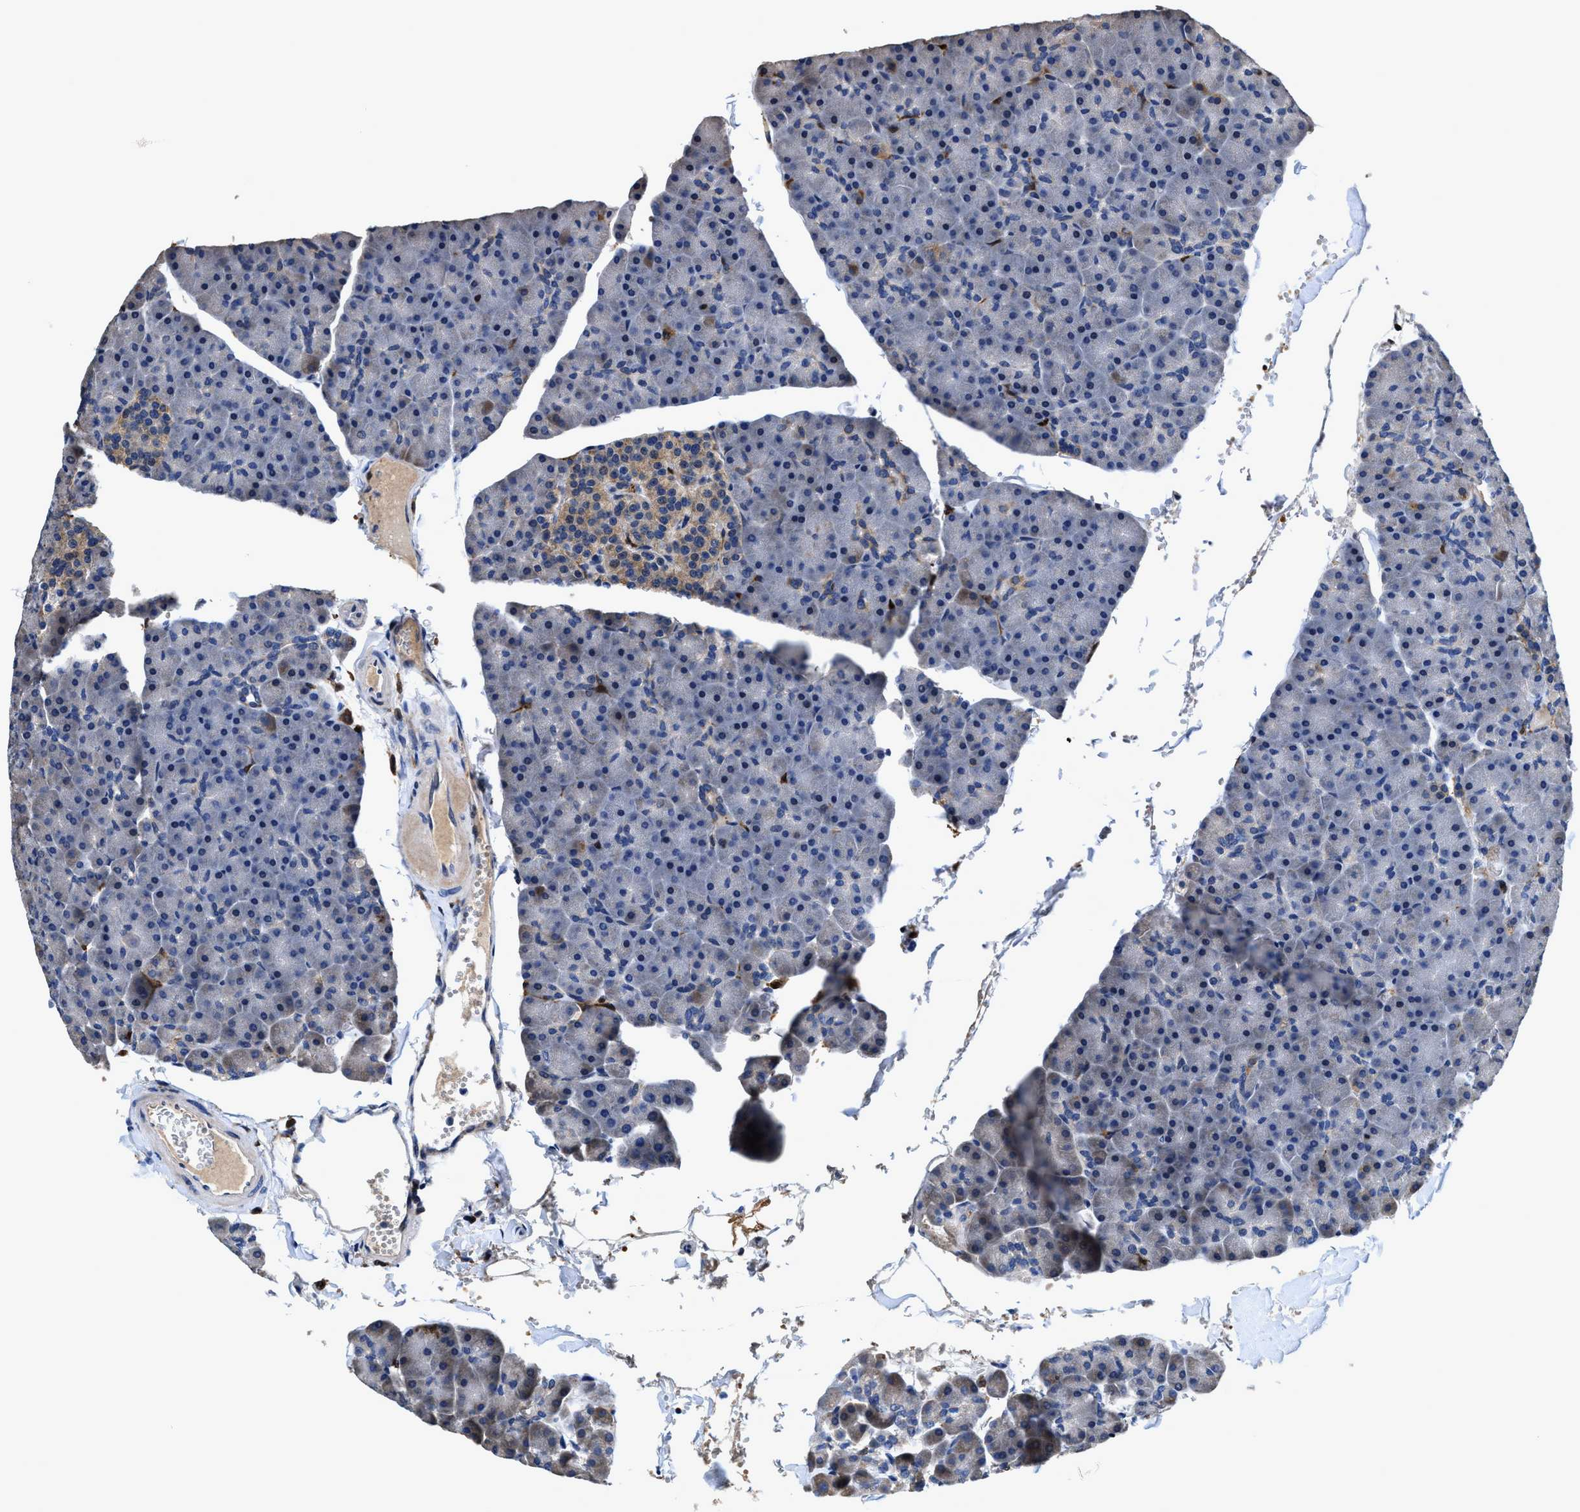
{"staining": {"intensity": "negative", "quantity": "none", "location": "none"}, "tissue": "pancreas", "cell_type": "Exocrine glandular cells", "image_type": "normal", "snomed": [{"axis": "morphology", "description": "Normal tissue, NOS"}, {"axis": "topography", "description": "Pancreas"}], "caption": "The immunohistochemistry (IHC) image has no significant expression in exocrine glandular cells of pancreas.", "gene": "RGS10", "patient": {"sex": "male", "age": 35}}